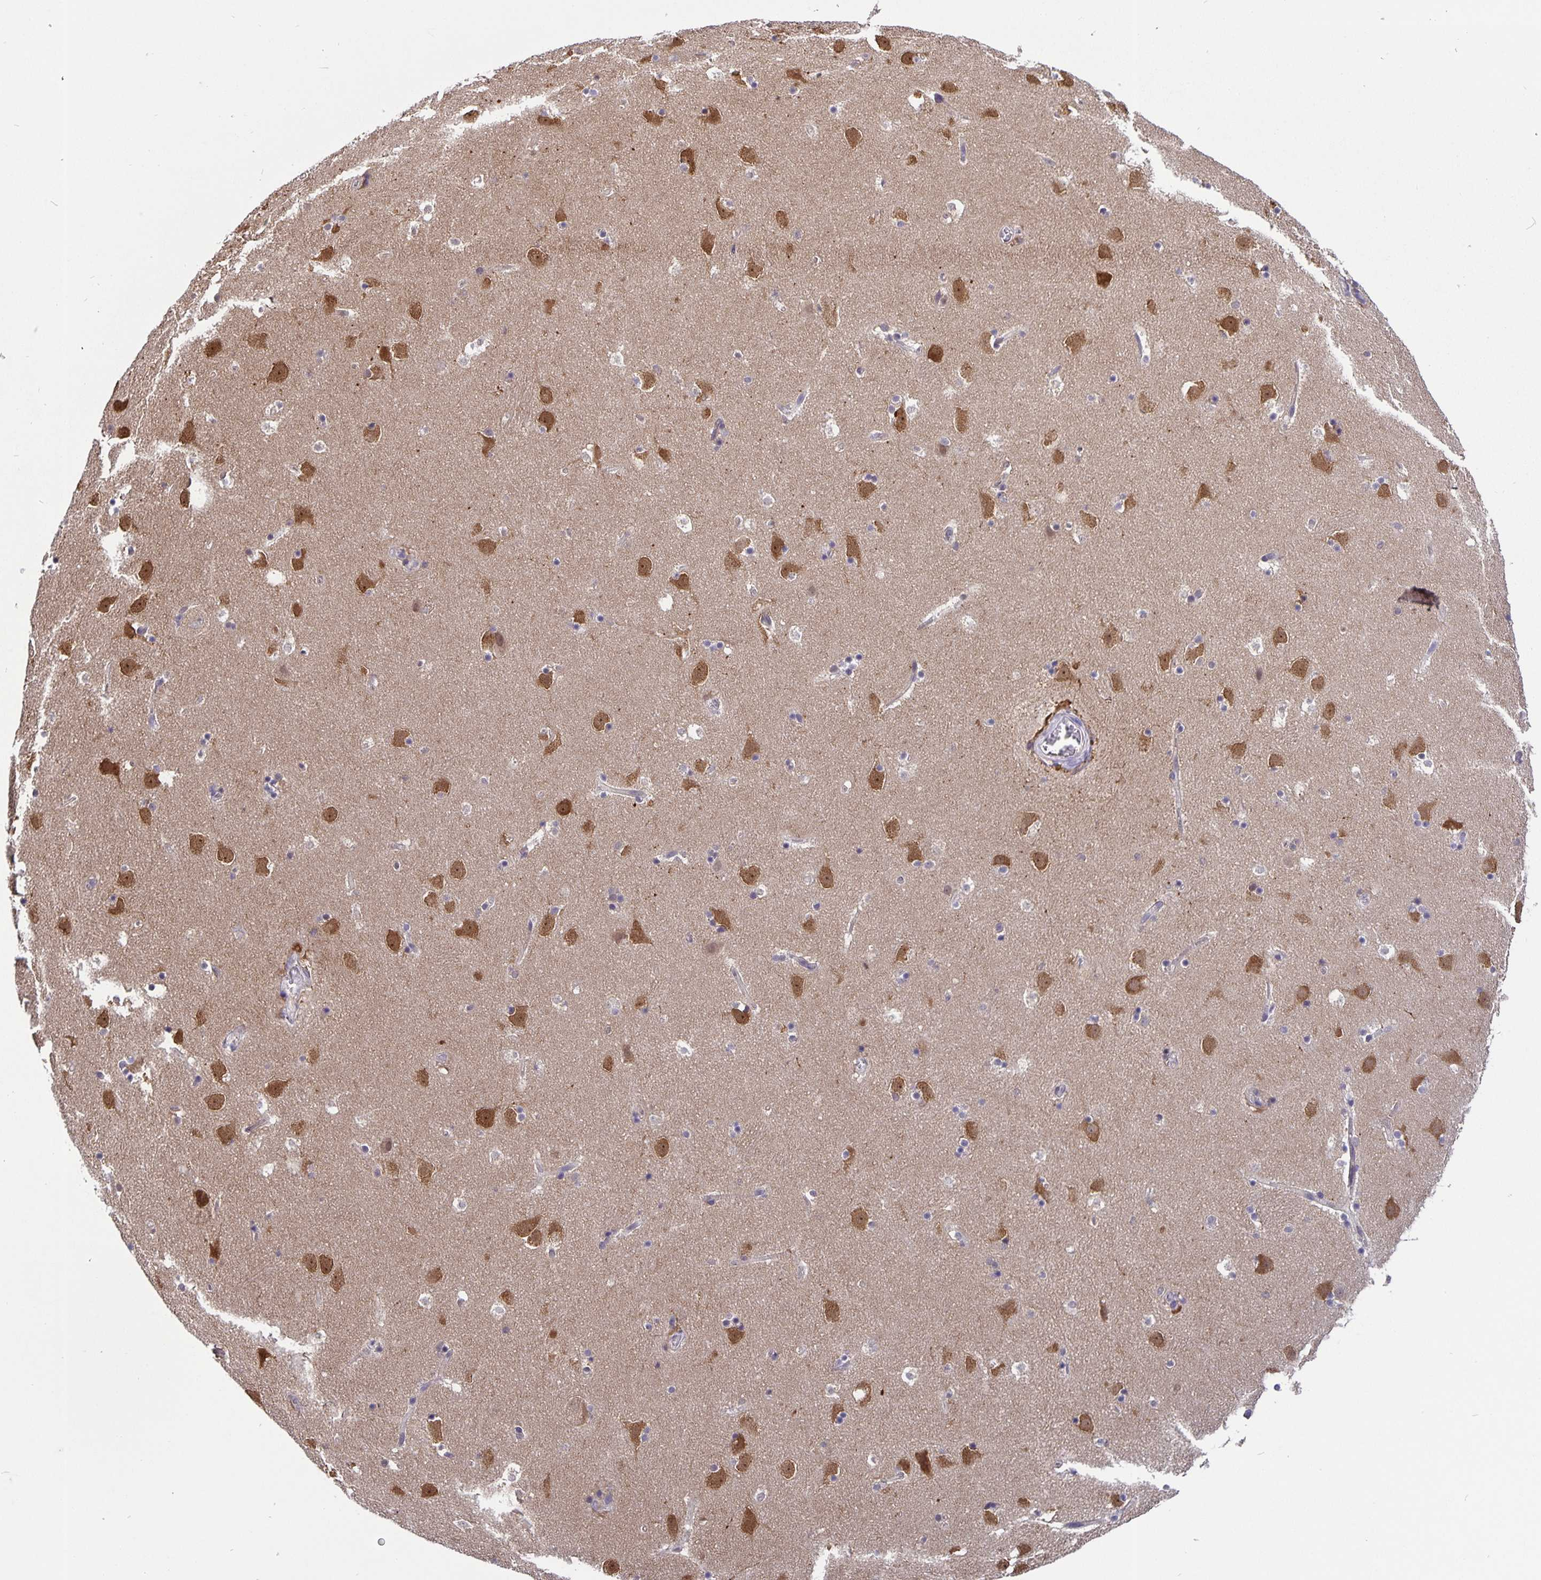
{"staining": {"intensity": "weak", "quantity": "<25%", "location": "cytoplasmic/membranous"}, "tissue": "caudate", "cell_type": "Glial cells", "image_type": "normal", "snomed": [{"axis": "morphology", "description": "Normal tissue, NOS"}, {"axis": "topography", "description": "Lateral ventricle wall"}], "caption": "Caudate was stained to show a protein in brown. There is no significant expression in glial cells. Brightfield microscopy of IHC stained with DAB (brown) and hematoxylin (blue), captured at high magnification.", "gene": "FEM1C", "patient": {"sex": "male", "age": 37}}